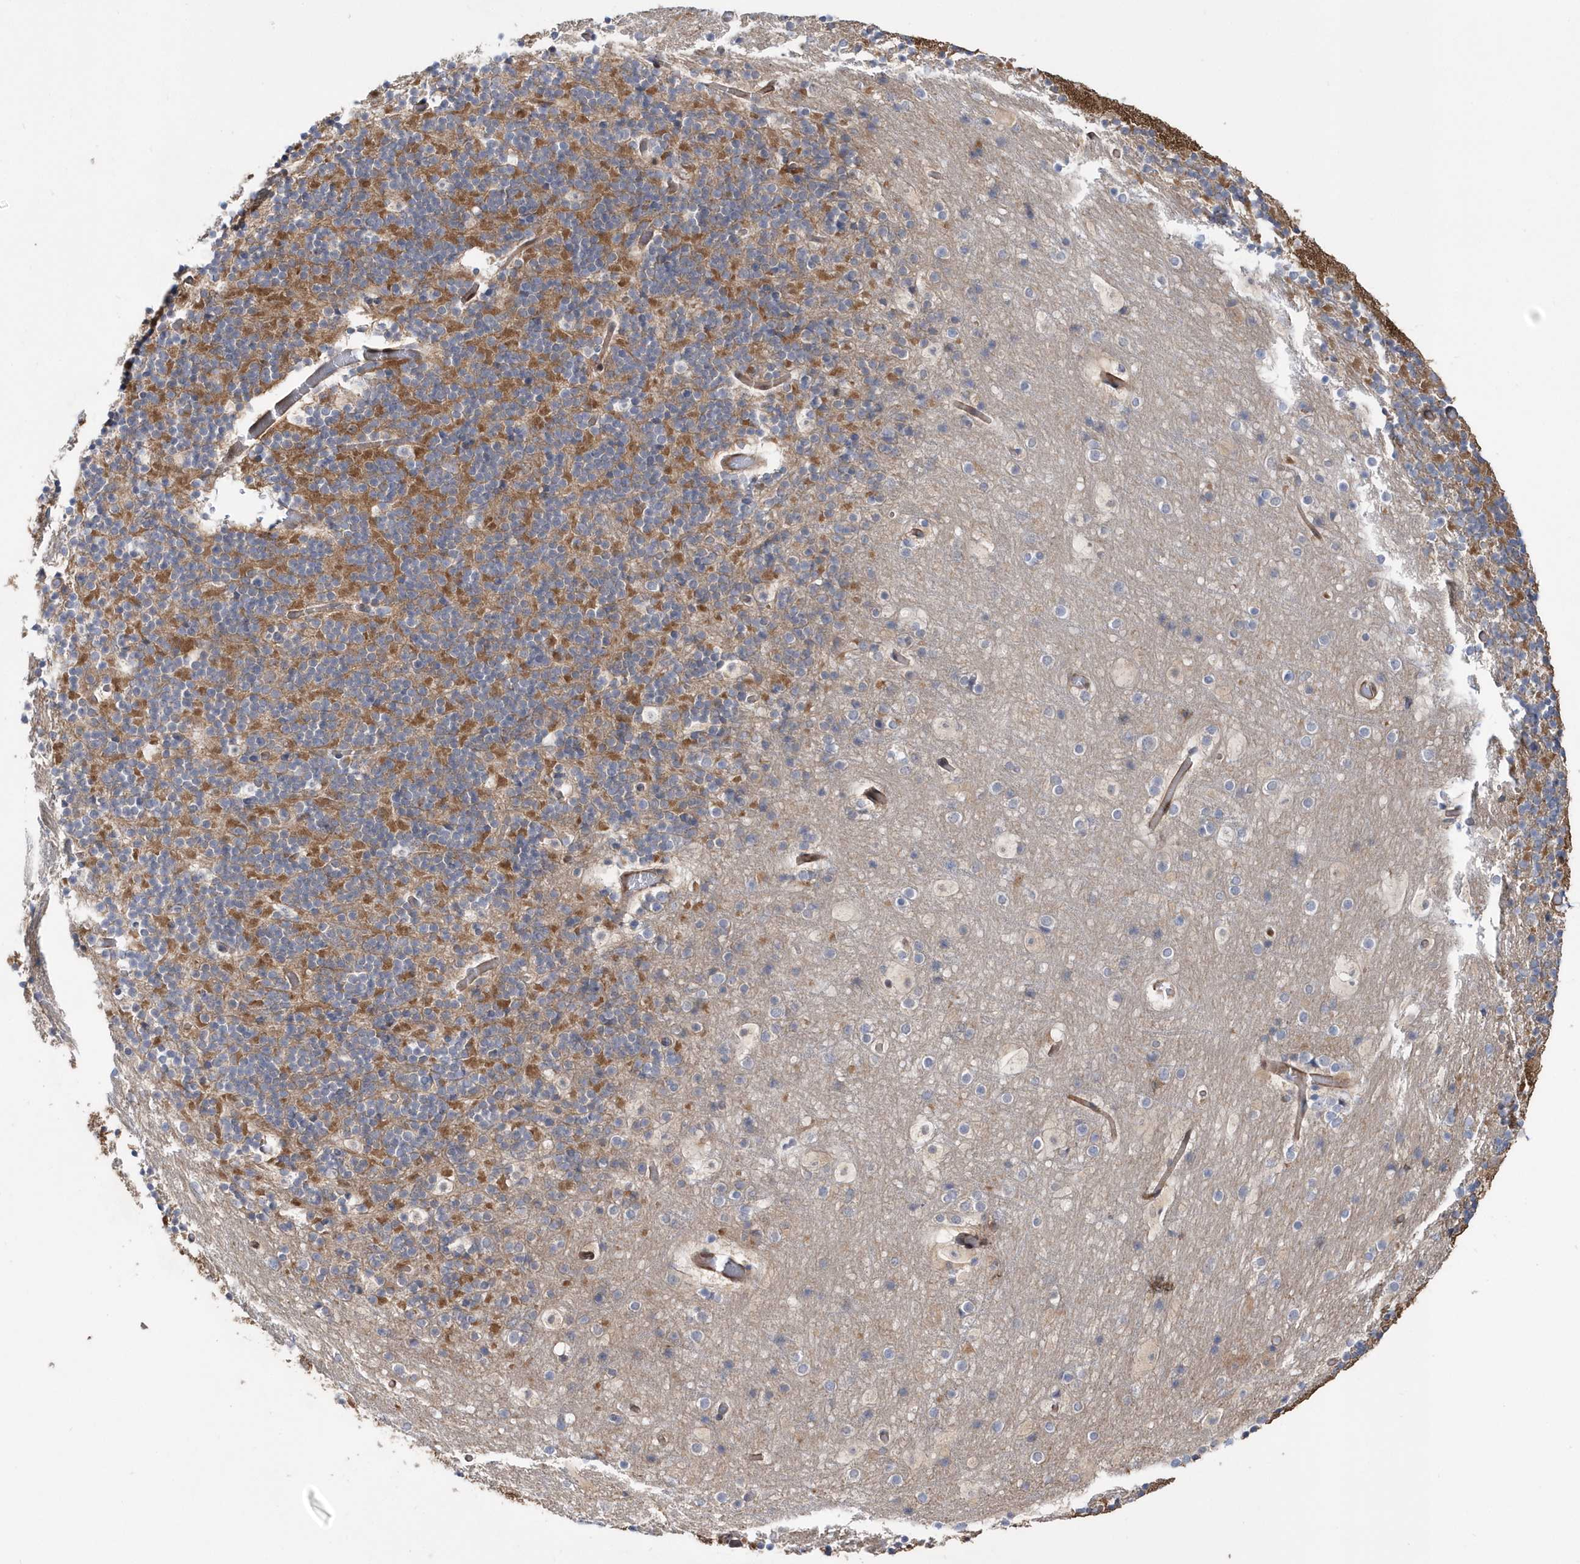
{"staining": {"intensity": "moderate", "quantity": "25%-75%", "location": "cytoplasmic/membranous"}, "tissue": "cerebellum", "cell_type": "Cells in granular layer", "image_type": "normal", "snomed": [{"axis": "morphology", "description": "Normal tissue, NOS"}, {"axis": "topography", "description": "Cerebellum"}], "caption": "Immunohistochemical staining of benign human cerebellum displays medium levels of moderate cytoplasmic/membranous positivity in approximately 25%-75% of cells in granular layer.", "gene": "DSPP", "patient": {"sex": "male", "age": 57}}